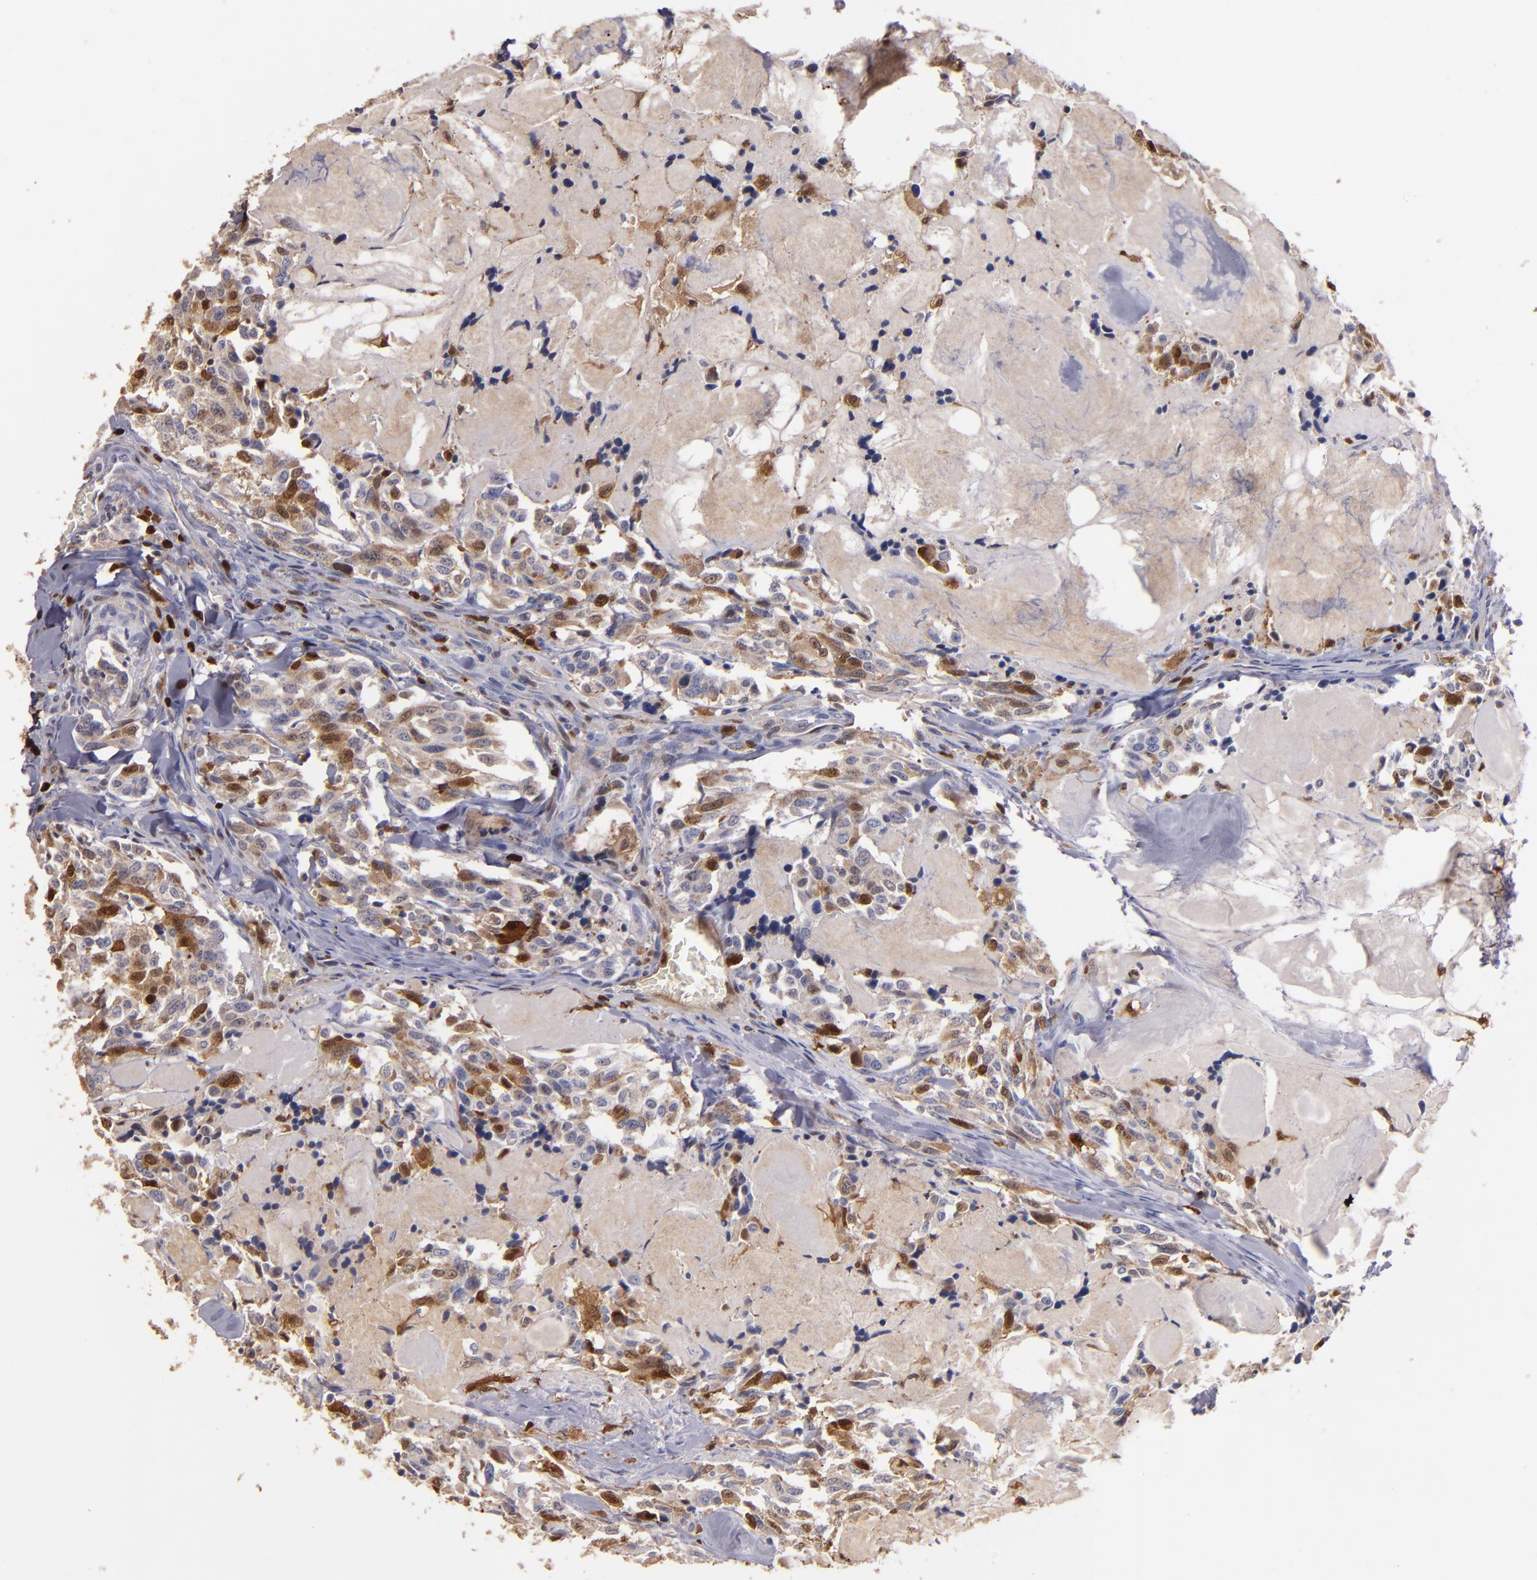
{"staining": {"intensity": "moderate", "quantity": "<25%", "location": "cytoplasmic/membranous,nuclear"}, "tissue": "thyroid cancer", "cell_type": "Tumor cells", "image_type": "cancer", "snomed": [{"axis": "morphology", "description": "Carcinoma, NOS"}, {"axis": "morphology", "description": "Carcinoid, malignant, NOS"}, {"axis": "topography", "description": "Thyroid gland"}], "caption": "Tumor cells reveal moderate cytoplasmic/membranous and nuclear staining in about <25% of cells in thyroid carcinoma. The staining is performed using DAB brown chromogen to label protein expression. The nuclei are counter-stained blue using hematoxylin.", "gene": "S100A4", "patient": {"sex": "male", "age": 33}}